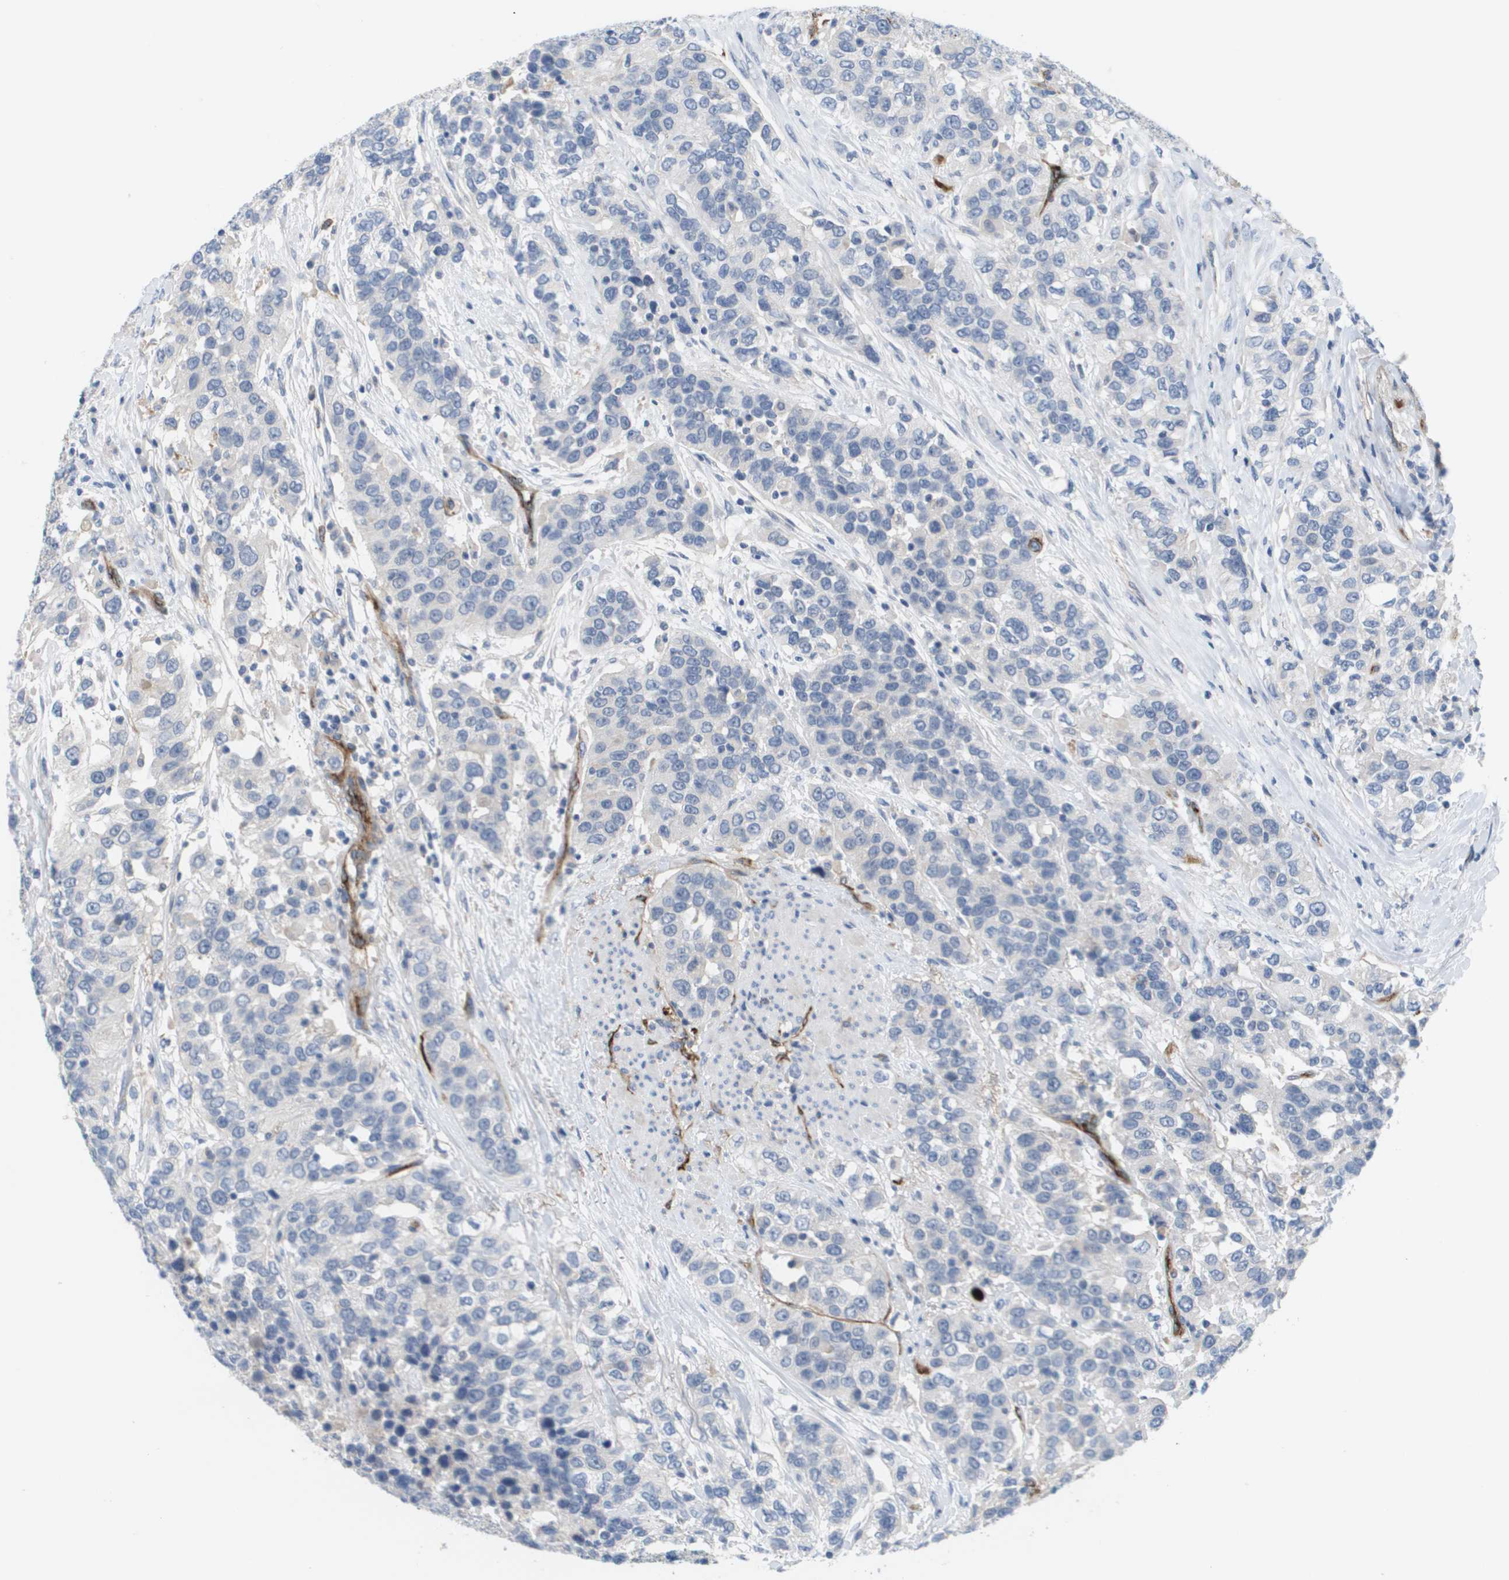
{"staining": {"intensity": "negative", "quantity": "none", "location": "none"}, "tissue": "urothelial cancer", "cell_type": "Tumor cells", "image_type": "cancer", "snomed": [{"axis": "morphology", "description": "Urothelial carcinoma, High grade"}, {"axis": "topography", "description": "Urinary bladder"}], "caption": "Urothelial carcinoma (high-grade) stained for a protein using immunohistochemistry reveals no staining tumor cells.", "gene": "ANGPT2", "patient": {"sex": "female", "age": 80}}